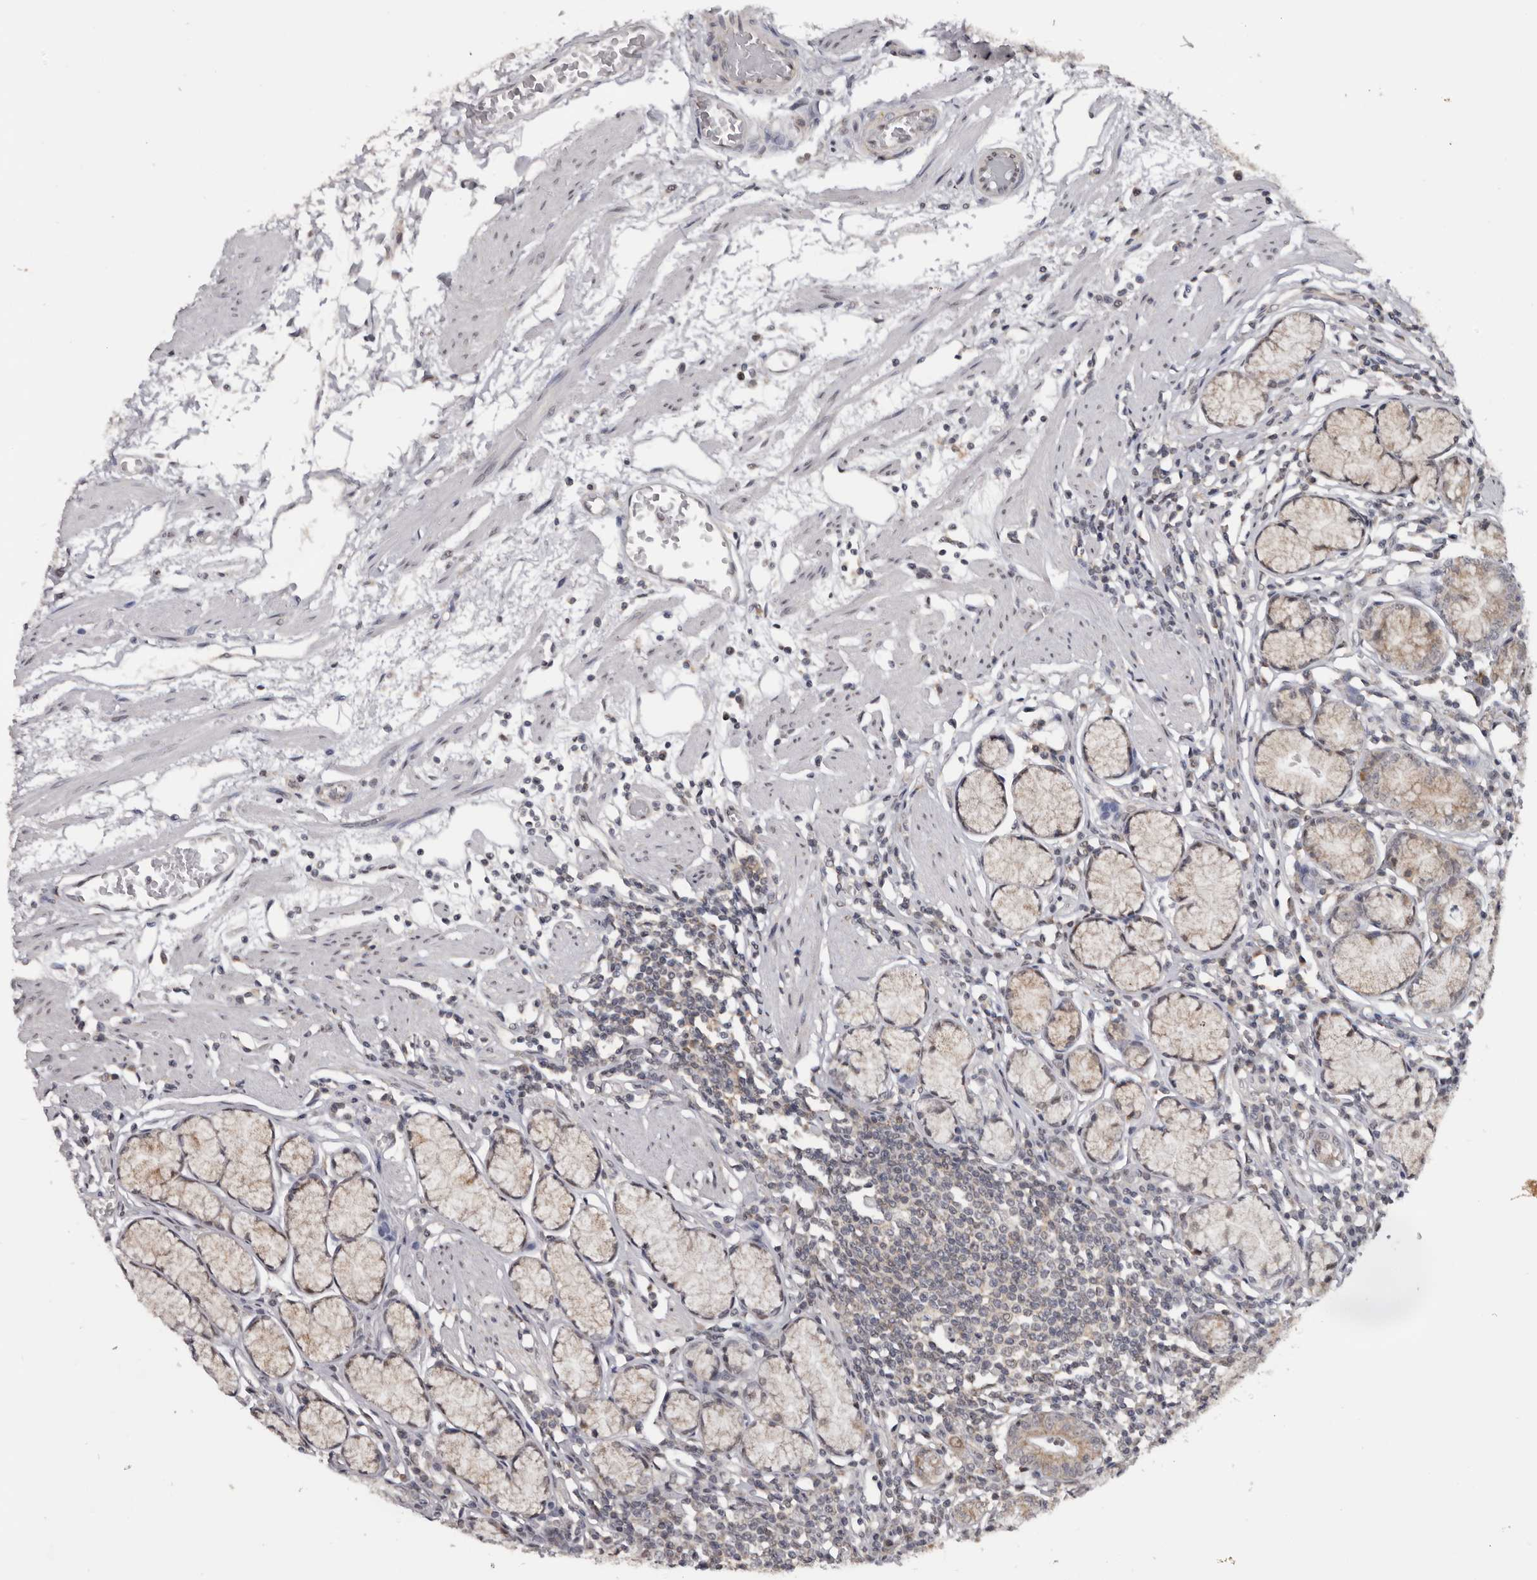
{"staining": {"intensity": "moderate", "quantity": "25%-75%", "location": "cytoplasmic/membranous,nuclear"}, "tissue": "stomach", "cell_type": "Glandular cells", "image_type": "normal", "snomed": [{"axis": "morphology", "description": "Normal tissue, NOS"}, {"axis": "topography", "description": "Stomach"}], "caption": "Immunohistochemical staining of benign human stomach reveals medium levels of moderate cytoplasmic/membranous,nuclear expression in about 25%-75% of glandular cells.", "gene": "MOGAT2", "patient": {"sex": "male", "age": 55}}